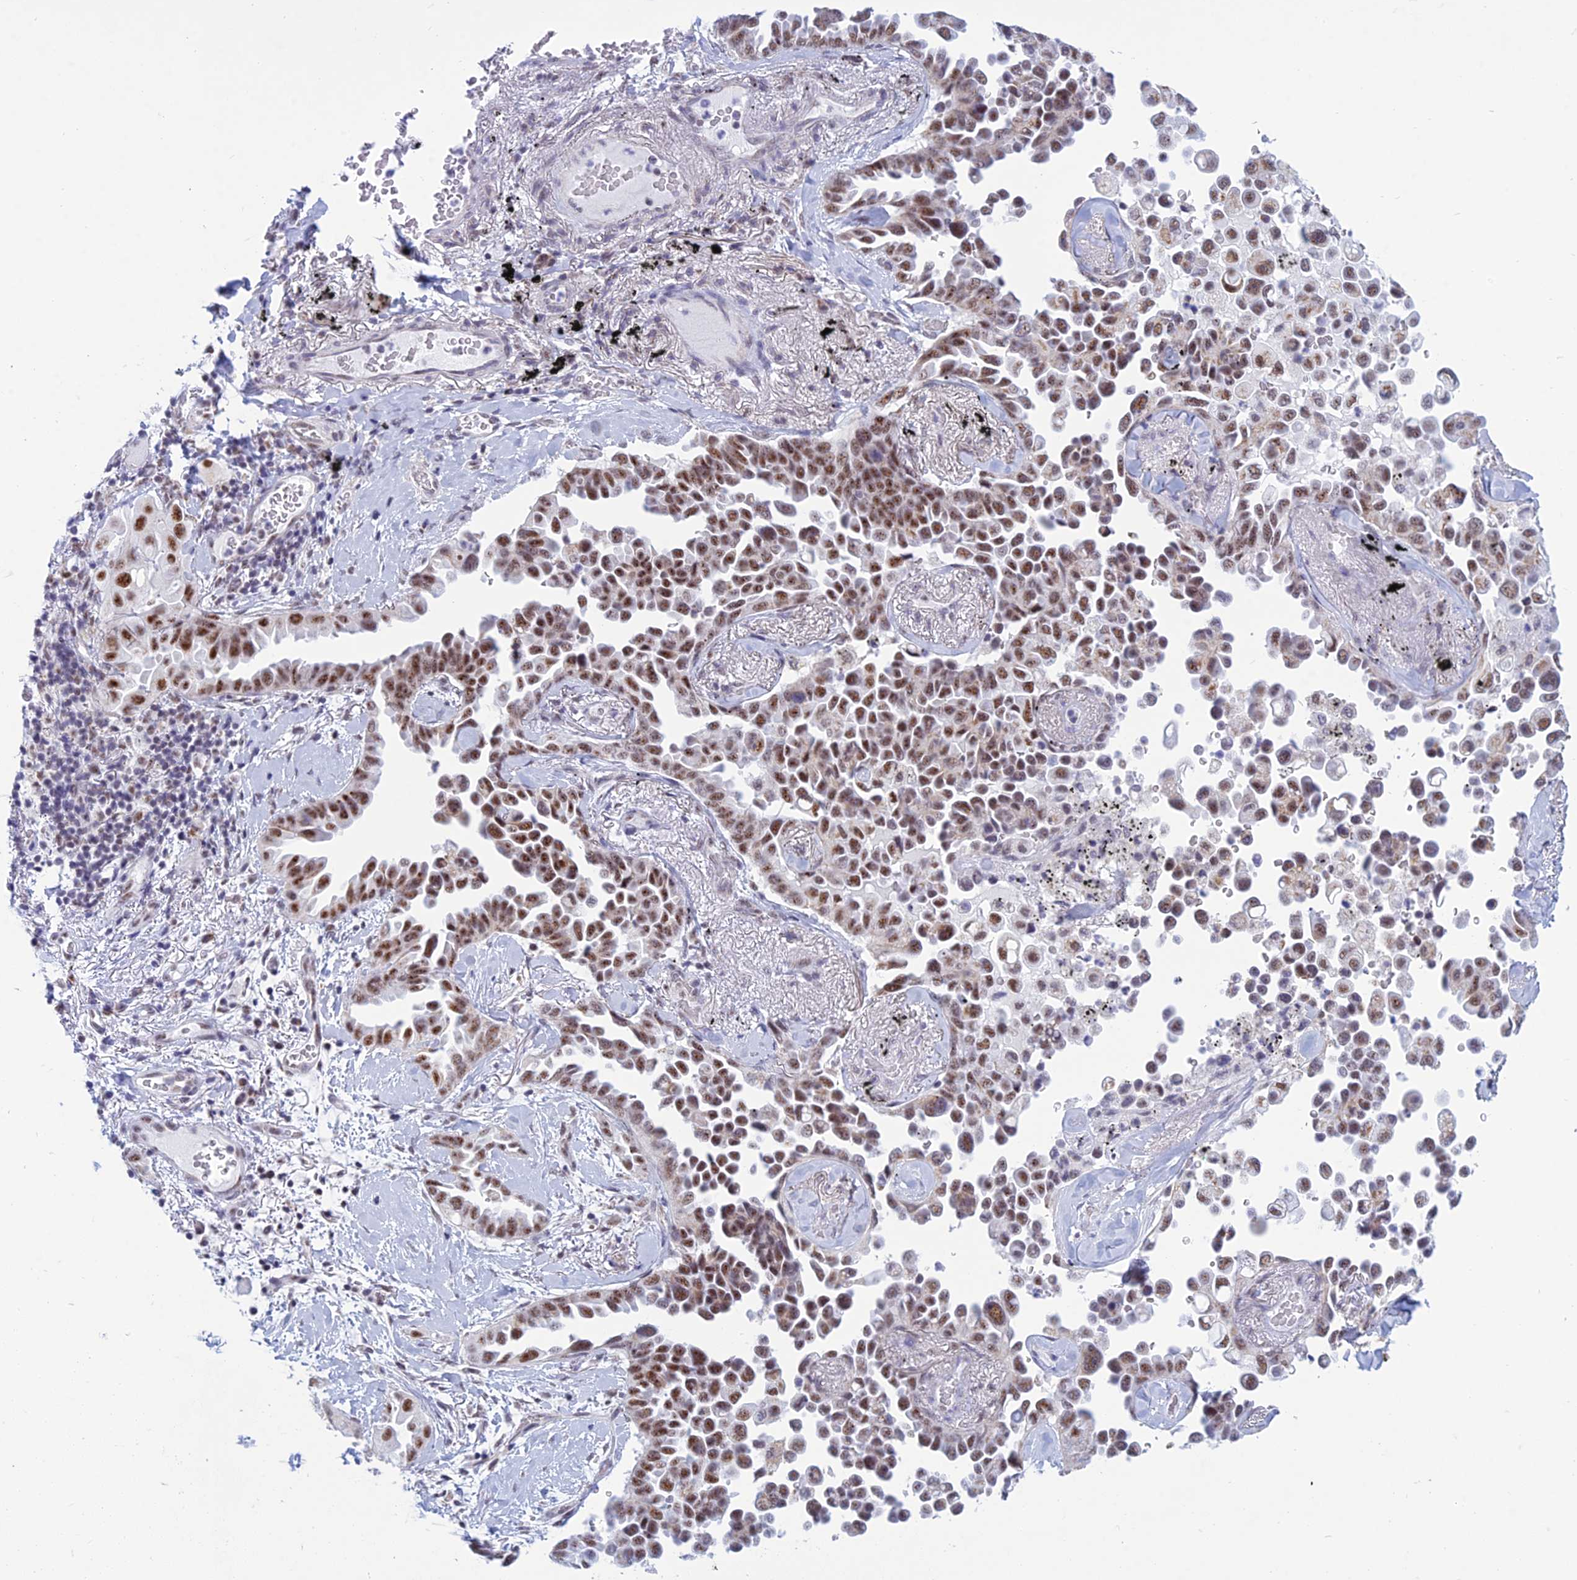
{"staining": {"intensity": "moderate", "quantity": ">75%", "location": "nuclear"}, "tissue": "lung cancer", "cell_type": "Tumor cells", "image_type": "cancer", "snomed": [{"axis": "morphology", "description": "Adenocarcinoma, NOS"}, {"axis": "topography", "description": "Lung"}], "caption": "A histopathology image showing moderate nuclear positivity in approximately >75% of tumor cells in lung cancer, as visualized by brown immunohistochemical staining.", "gene": "KLF14", "patient": {"sex": "female", "age": 67}}